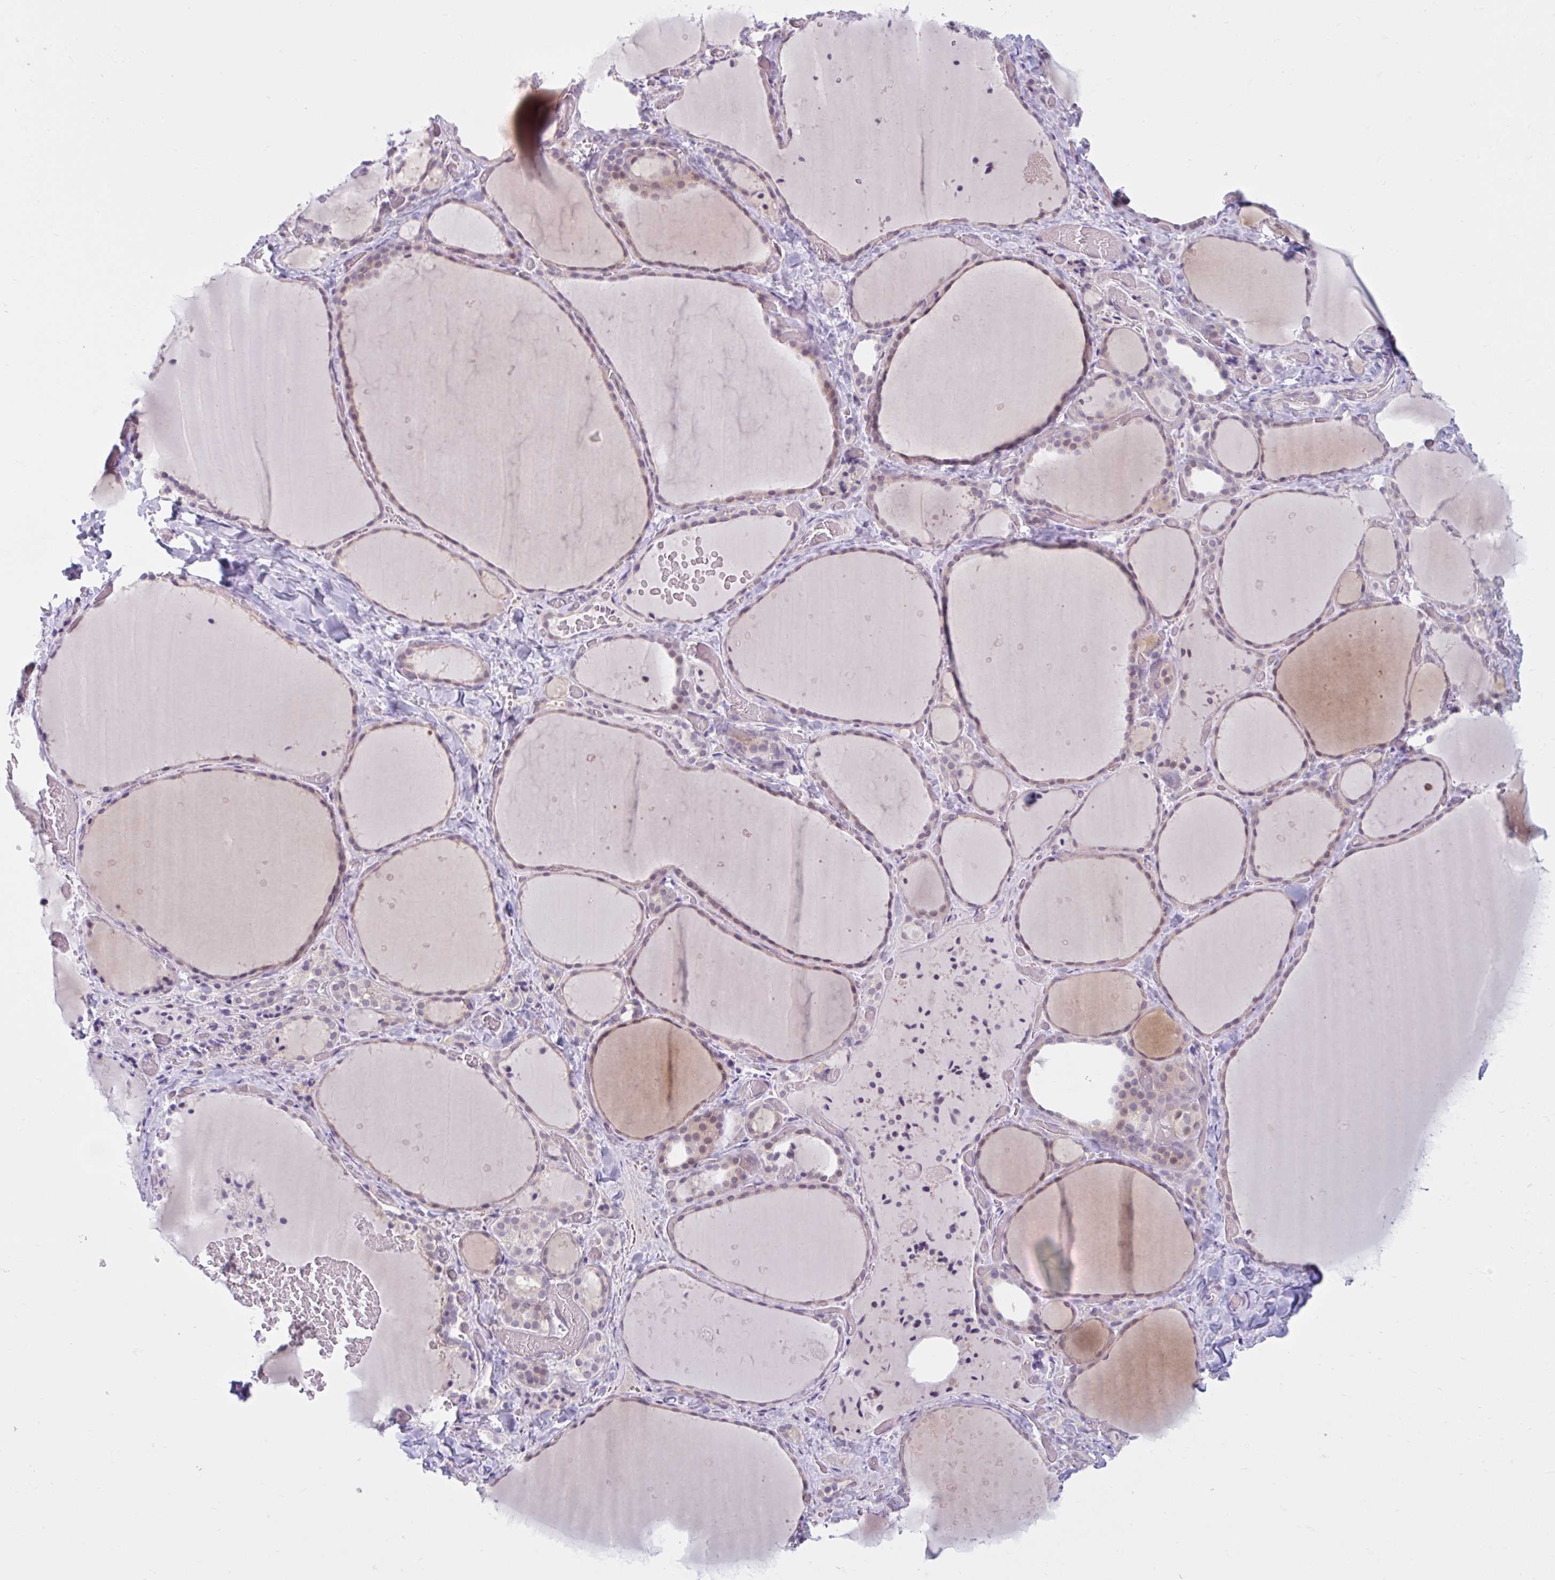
{"staining": {"intensity": "weak", "quantity": ">75%", "location": "cytoplasmic/membranous,nuclear"}, "tissue": "thyroid gland", "cell_type": "Glandular cells", "image_type": "normal", "snomed": [{"axis": "morphology", "description": "Normal tissue, NOS"}, {"axis": "topography", "description": "Thyroid gland"}], "caption": "Normal thyroid gland was stained to show a protein in brown. There is low levels of weak cytoplasmic/membranous,nuclear positivity in about >75% of glandular cells.", "gene": "FAM153A", "patient": {"sex": "female", "age": 36}}